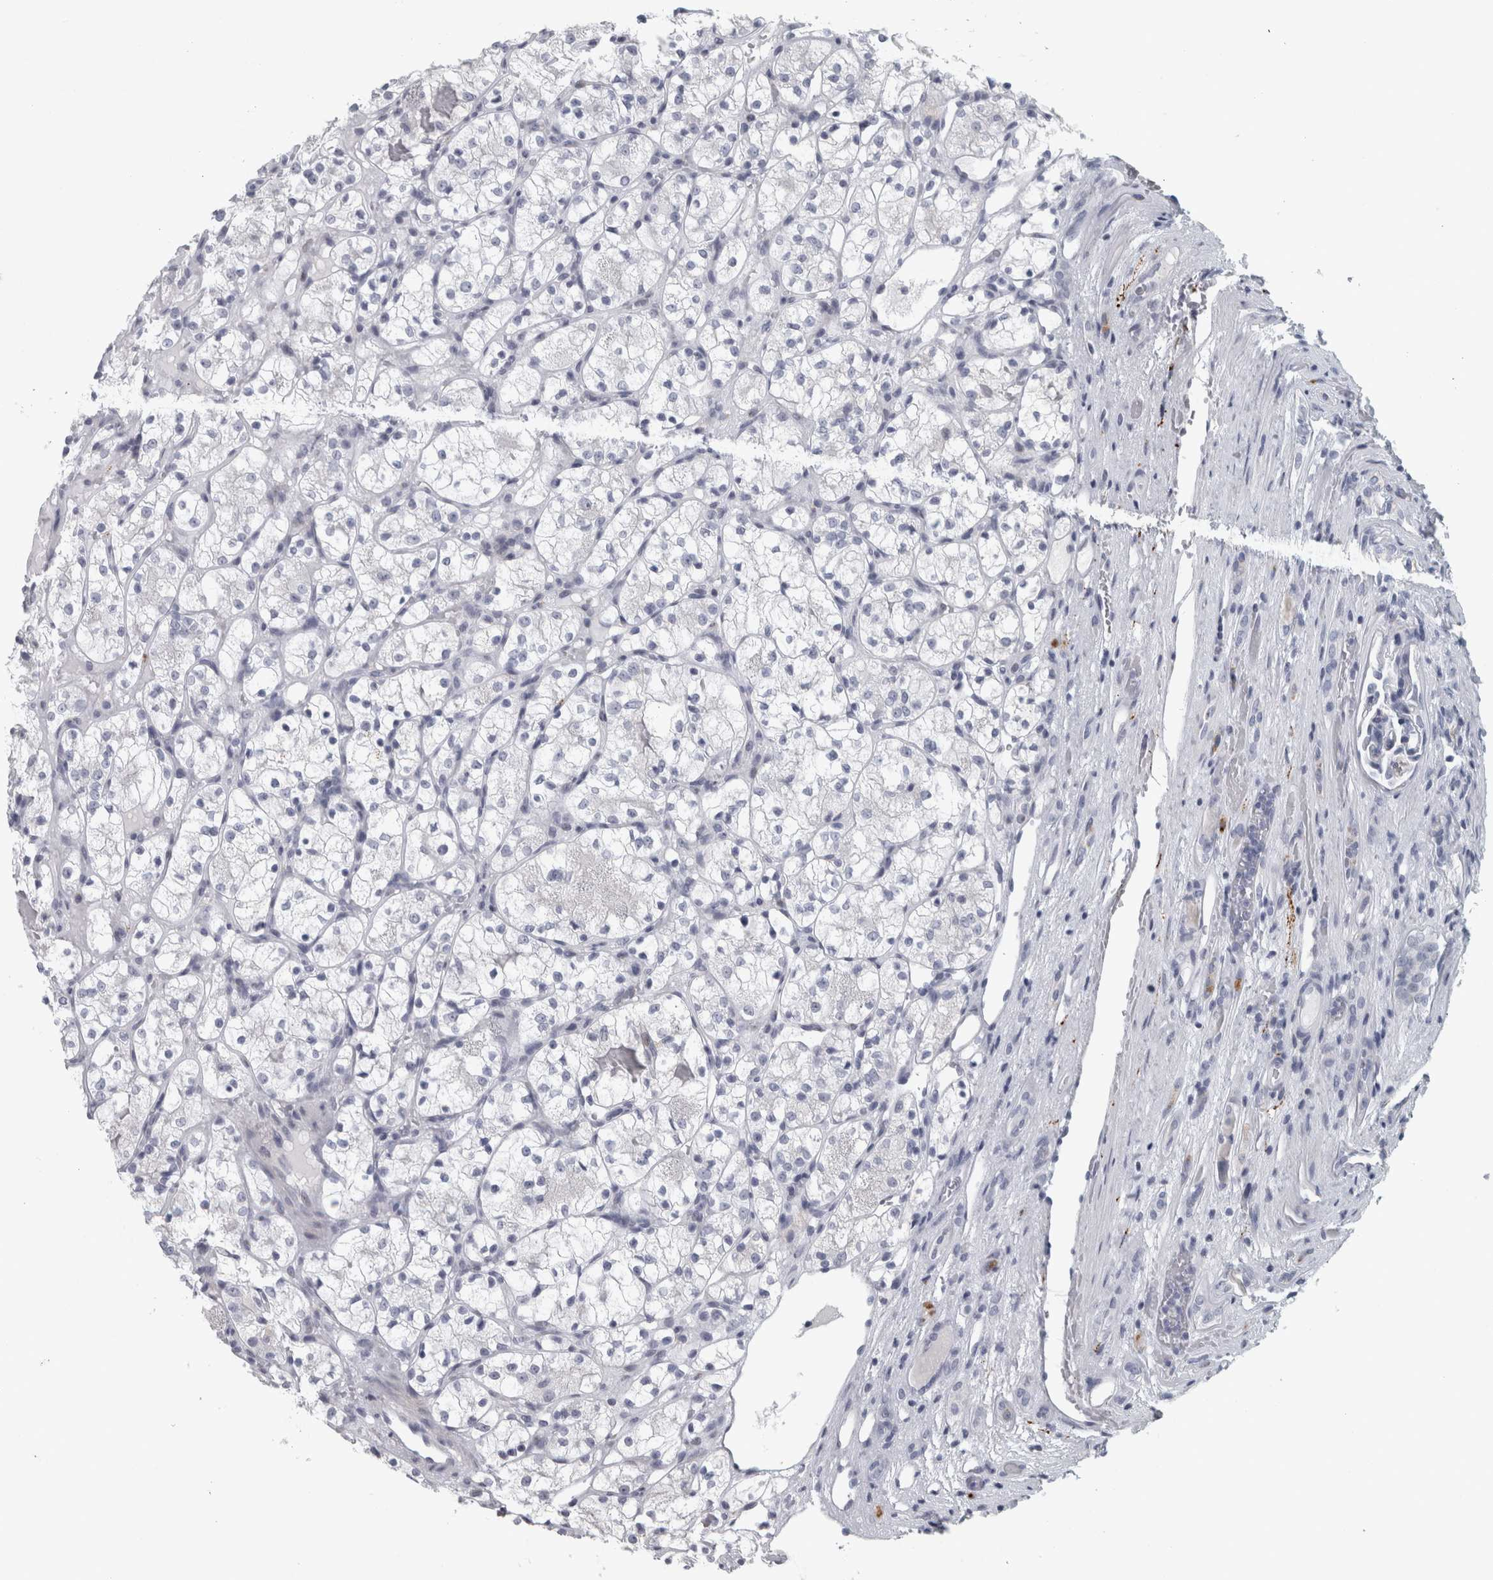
{"staining": {"intensity": "negative", "quantity": "none", "location": "none"}, "tissue": "renal cancer", "cell_type": "Tumor cells", "image_type": "cancer", "snomed": [{"axis": "morphology", "description": "Adenocarcinoma, NOS"}, {"axis": "topography", "description": "Kidney"}], "caption": "Immunohistochemistry micrograph of neoplastic tissue: human renal cancer stained with DAB reveals no significant protein positivity in tumor cells. (DAB immunohistochemistry, high magnification).", "gene": "CPE", "patient": {"sex": "female", "age": 60}}